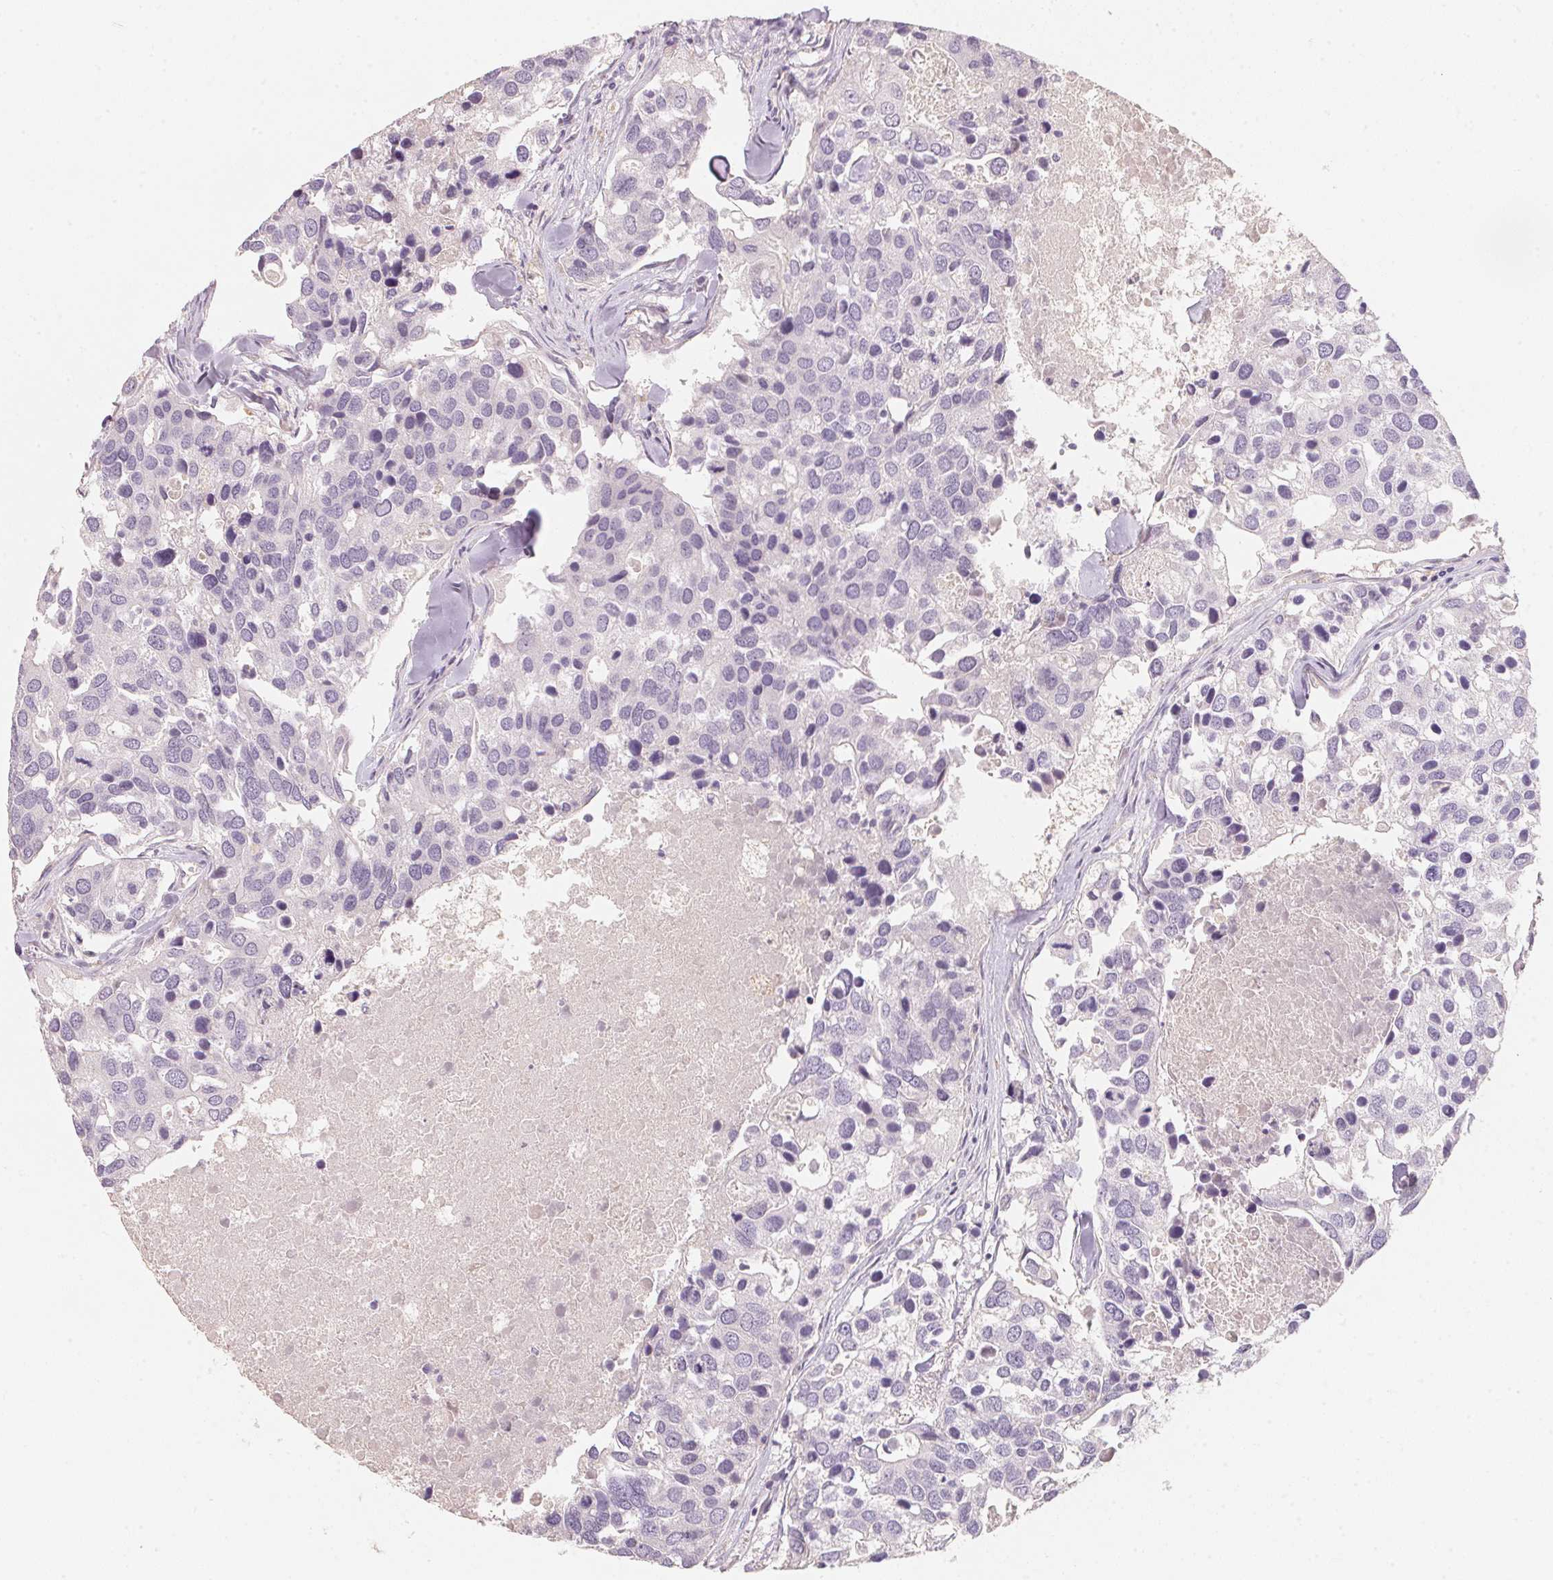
{"staining": {"intensity": "negative", "quantity": "none", "location": "none"}, "tissue": "breast cancer", "cell_type": "Tumor cells", "image_type": "cancer", "snomed": [{"axis": "morphology", "description": "Duct carcinoma"}, {"axis": "topography", "description": "Breast"}], "caption": "Intraductal carcinoma (breast) was stained to show a protein in brown. There is no significant expression in tumor cells.", "gene": "TREH", "patient": {"sex": "female", "age": 83}}